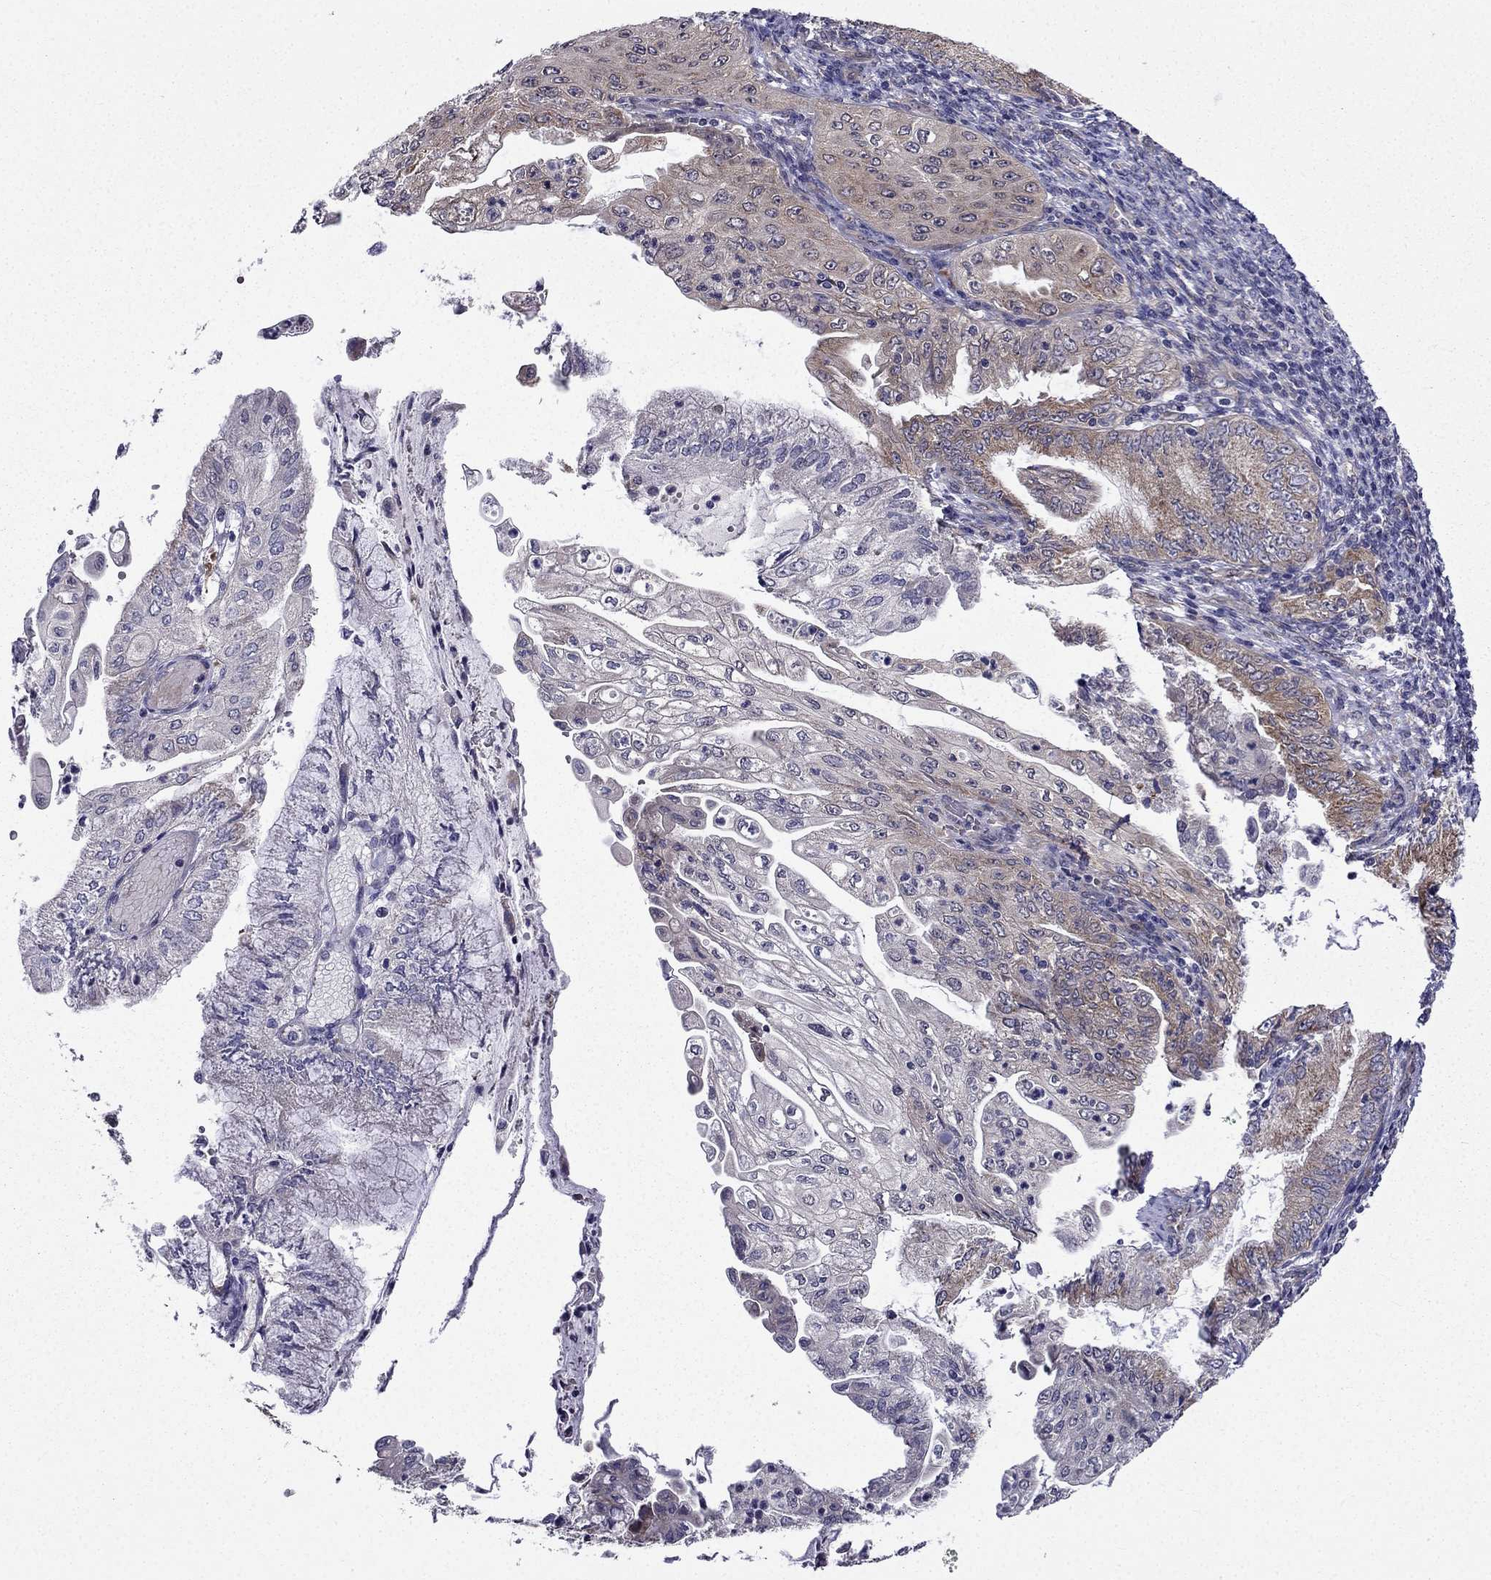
{"staining": {"intensity": "weak", "quantity": "<25%", "location": "cytoplasmic/membranous"}, "tissue": "endometrial cancer", "cell_type": "Tumor cells", "image_type": "cancer", "snomed": [{"axis": "morphology", "description": "Adenocarcinoma, NOS"}, {"axis": "topography", "description": "Endometrium"}], "caption": "The immunohistochemistry photomicrograph has no significant positivity in tumor cells of endometrial adenocarcinoma tissue.", "gene": "ARHGEF28", "patient": {"sex": "female", "age": 55}}